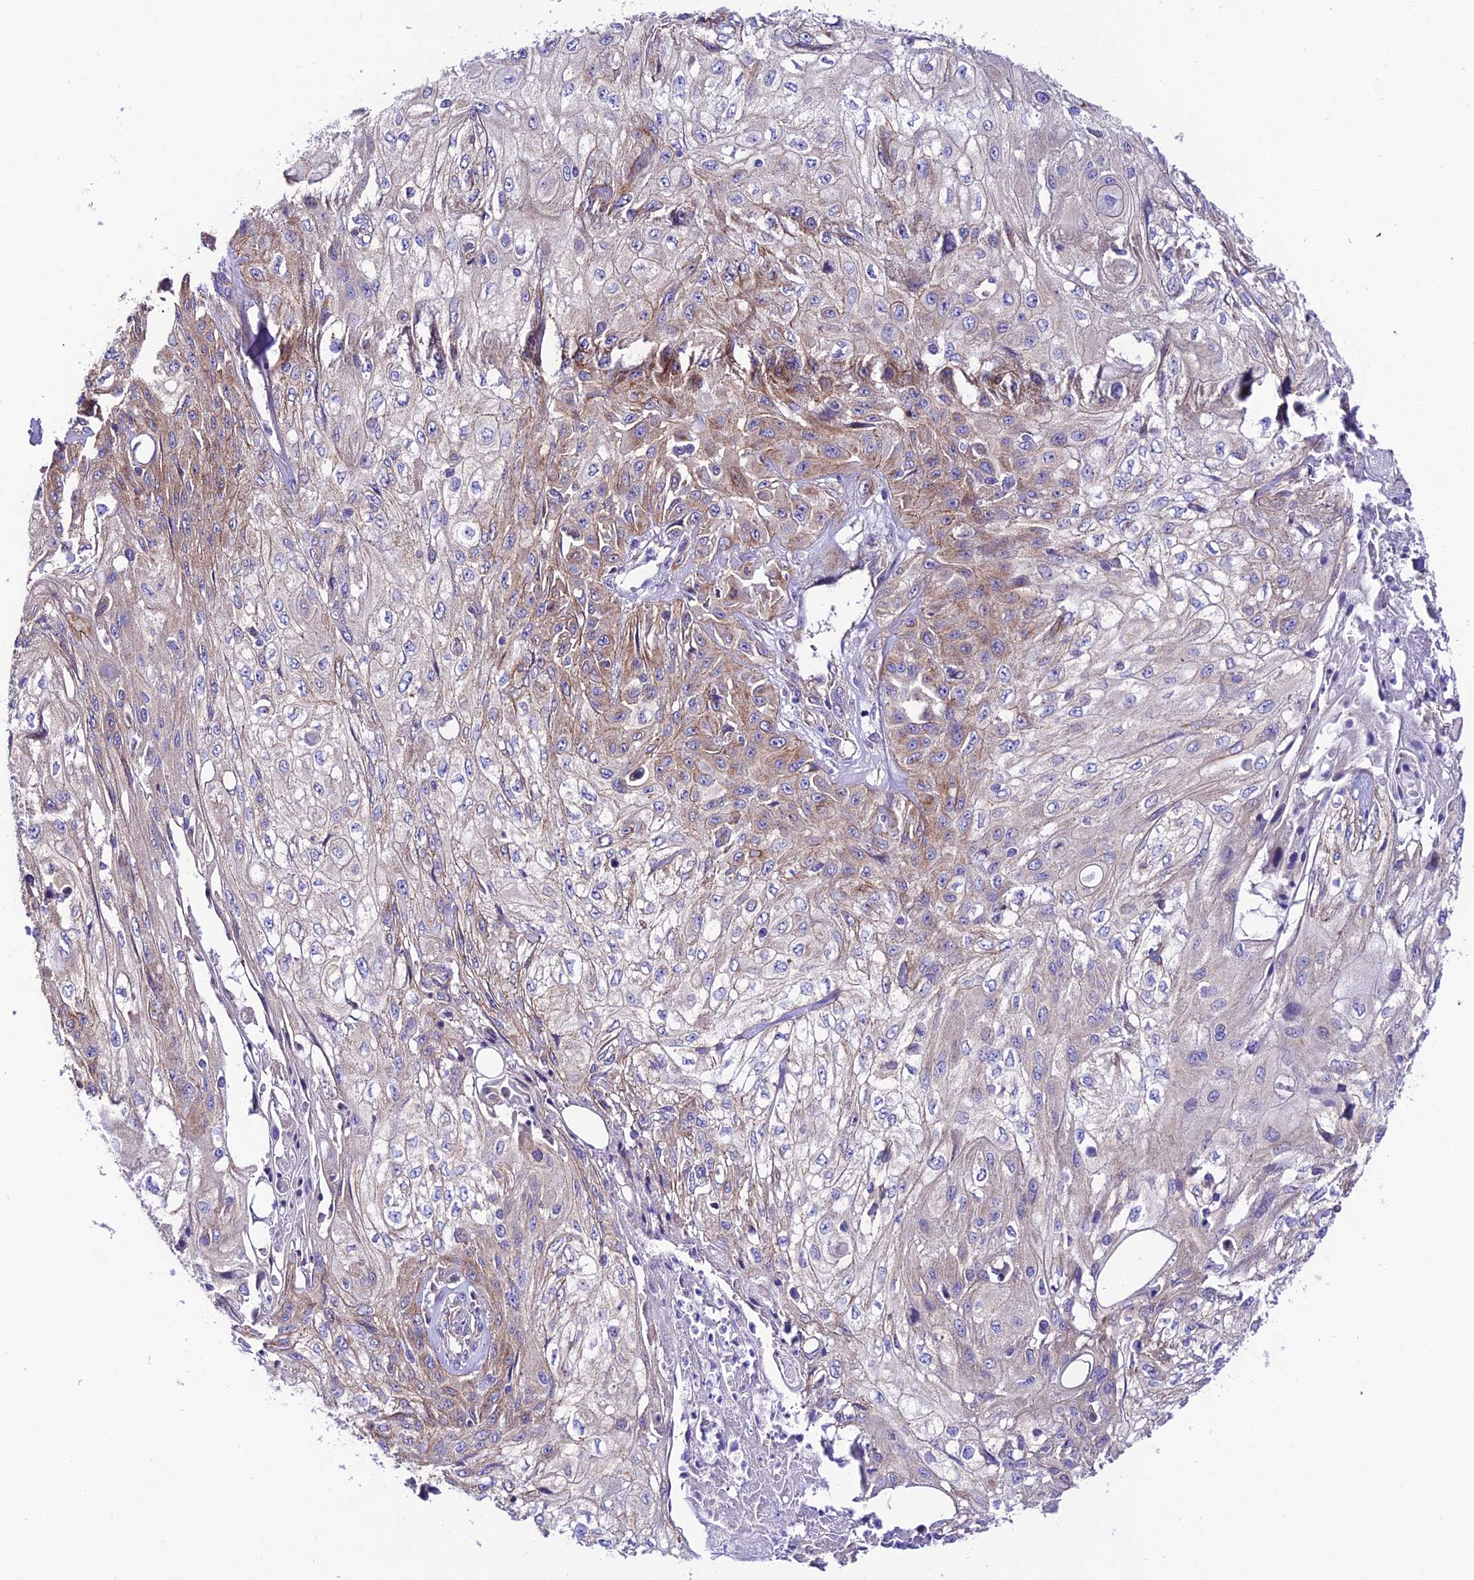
{"staining": {"intensity": "moderate", "quantity": "<25%", "location": "cytoplasmic/membranous"}, "tissue": "skin cancer", "cell_type": "Tumor cells", "image_type": "cancer", "snomed": [{"axis": "morphology", "description": "Squamous cell carcinoma, NOS"}, {"axis": "morphology", "description": "Squamous cell carcinoma, metastatic, NOS"}, {"axis": "topography", "description": "Skin"}, {"axis": "topography", "description": "Lymph node"}], "caption": "Skin metastatic squamous cell carcinoma stained with immunohistochemistry (IHC) exhibits moderate cytoplasmic/membranous positivity in about <25% of tumor cells.", "gene": "LACTB2", "patient": {"sex": "male", "age": 75}}